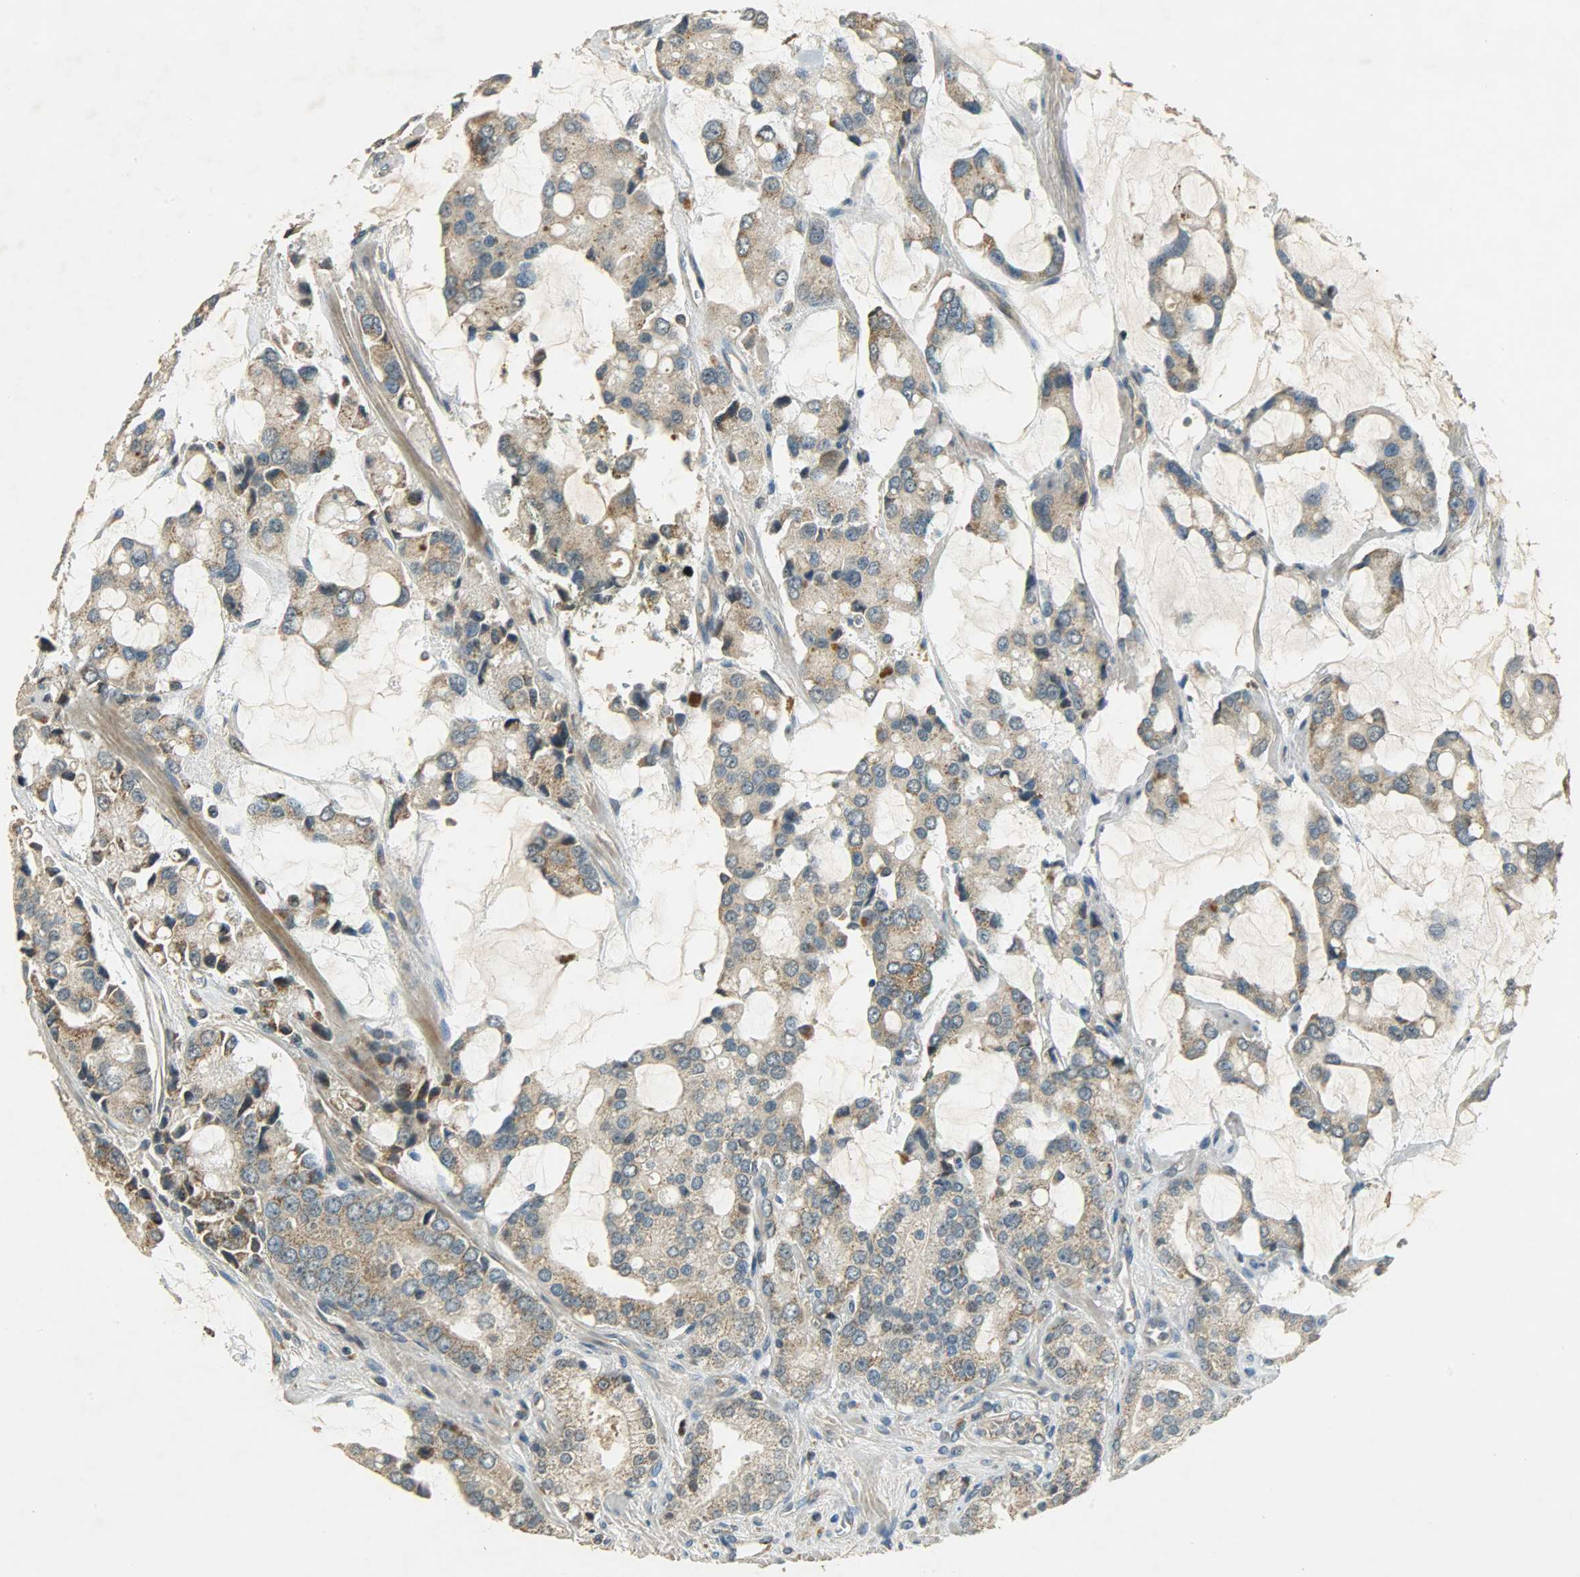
{"staining": {"intensity": "weak", "quantity": ">75%", "location": "cytoplasmic/membranous"}, "tissue": "prostate cancer", "cell_type": "Tumor cells", "image_type": "cancer", "snomed": [{"axis": "morphology", "description": "Adenocarcinoma, High grade"}, {"axis": "topography", "description": "Prostate"}], "caption": "The image demonstrates staining of prostate cancer (adenocarcinoma (high-grade)), revealing weak cytoplasmic/membranous protein staining (brown color) within tumor cells.", "gene": "HDHD5", "patient": {"sex": "male", "age": 67}}